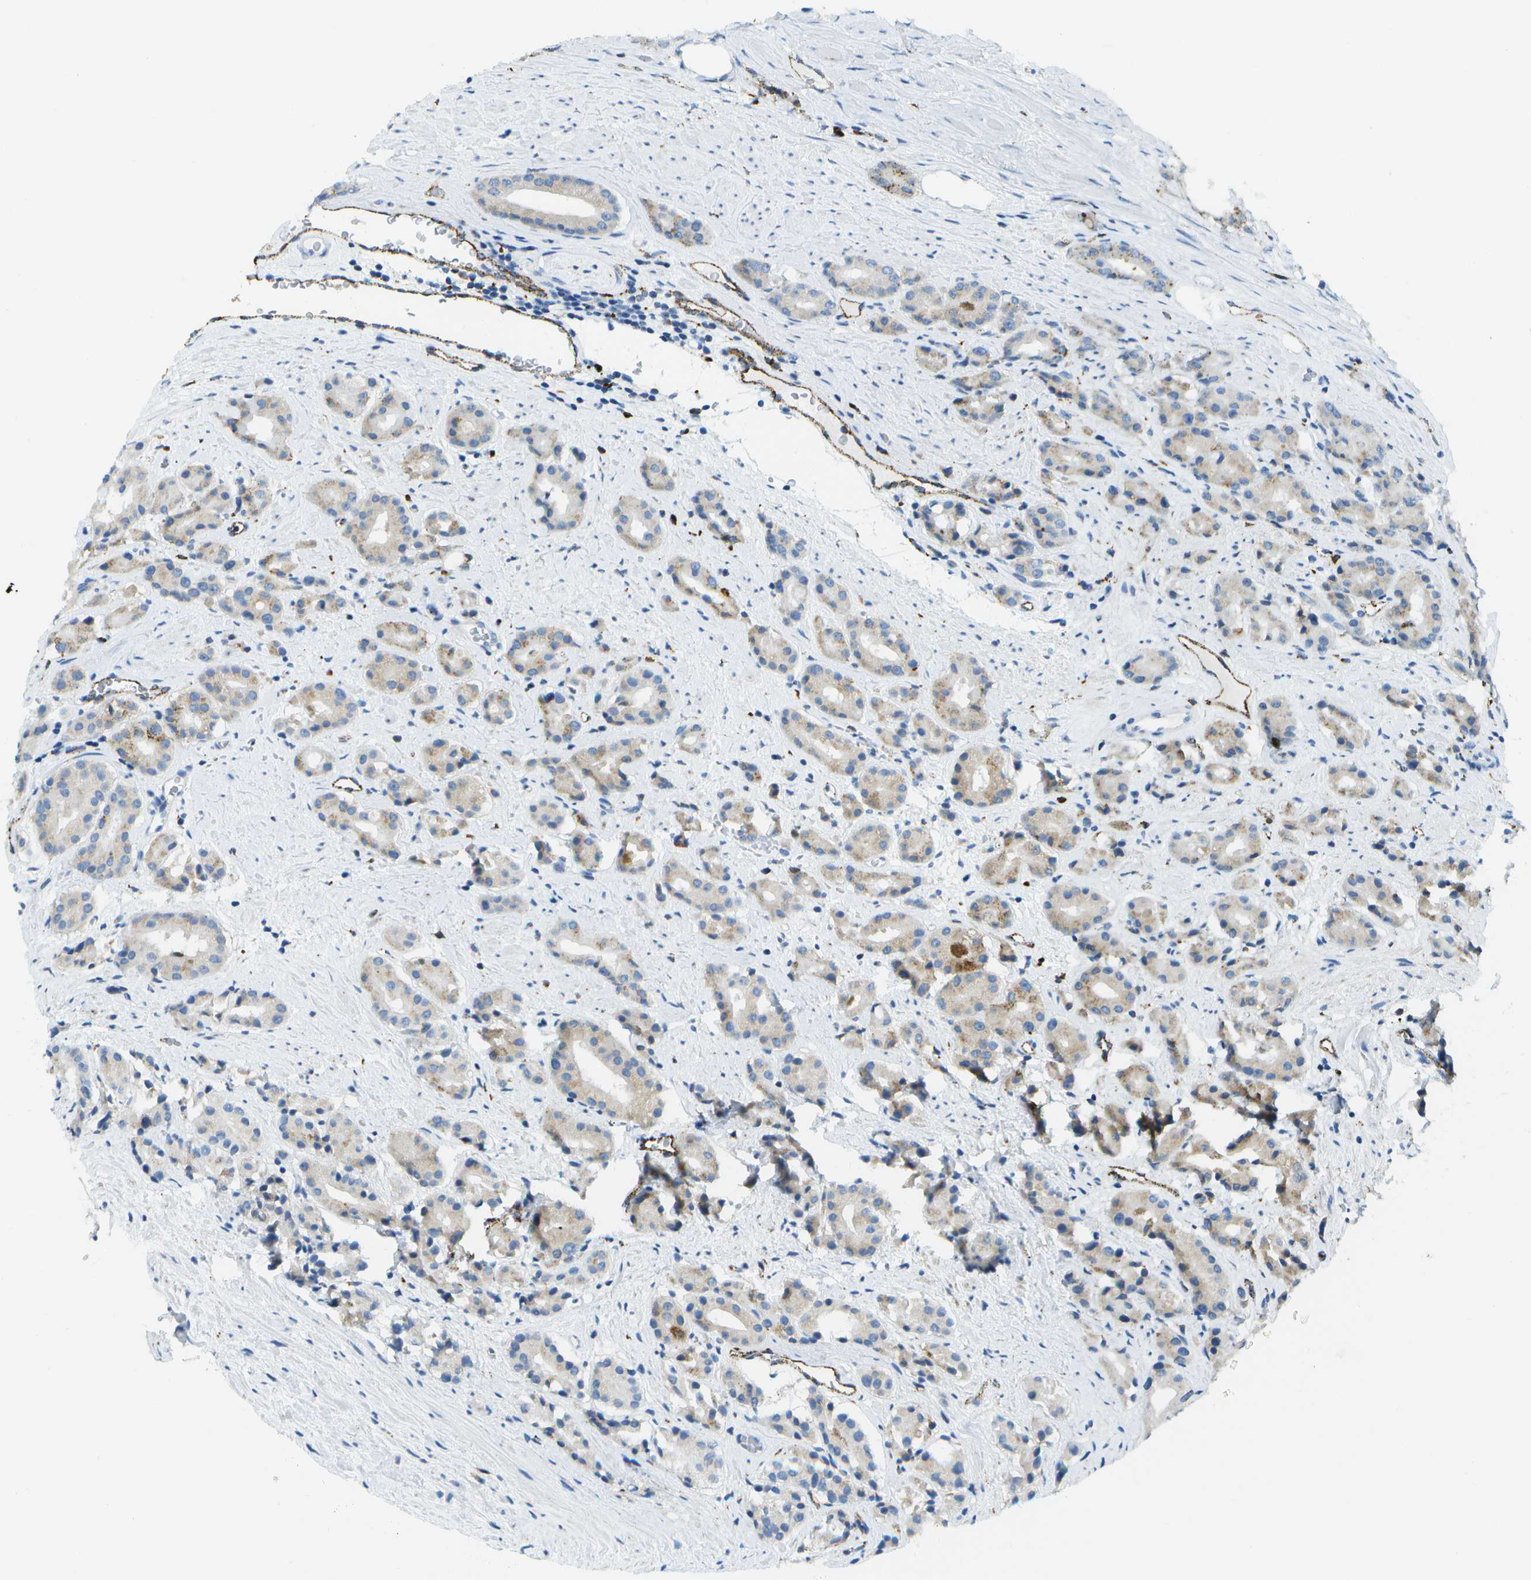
{"staining": {"intensity": "moderate", "quantity": "25%-75%", "location": "cytoplasmic/membranous"}, "tissue": "prostate cancer", "cell_type": "Tumor cells", "image_type": "cancer", "snomed": [{"axis": "morphology", "description": "Normal tissue, NOS"}, {"axis": "morphology", "description": "Adenocarcinoma, High grade"}, {"axis": "topography", "description": "Prostate"}, {"axis": "topography", "description": "Seminal veicle"}], "caption": "Brown immunohistochemical staining in human high-grade adenocarcinoma (prostate) demonstrates moderate cytoplasmic/membranous staining in approximately 25%-75% of tumor cells.", "gene": "PRCP", "patient": {"sex": "male", "age": 55}}